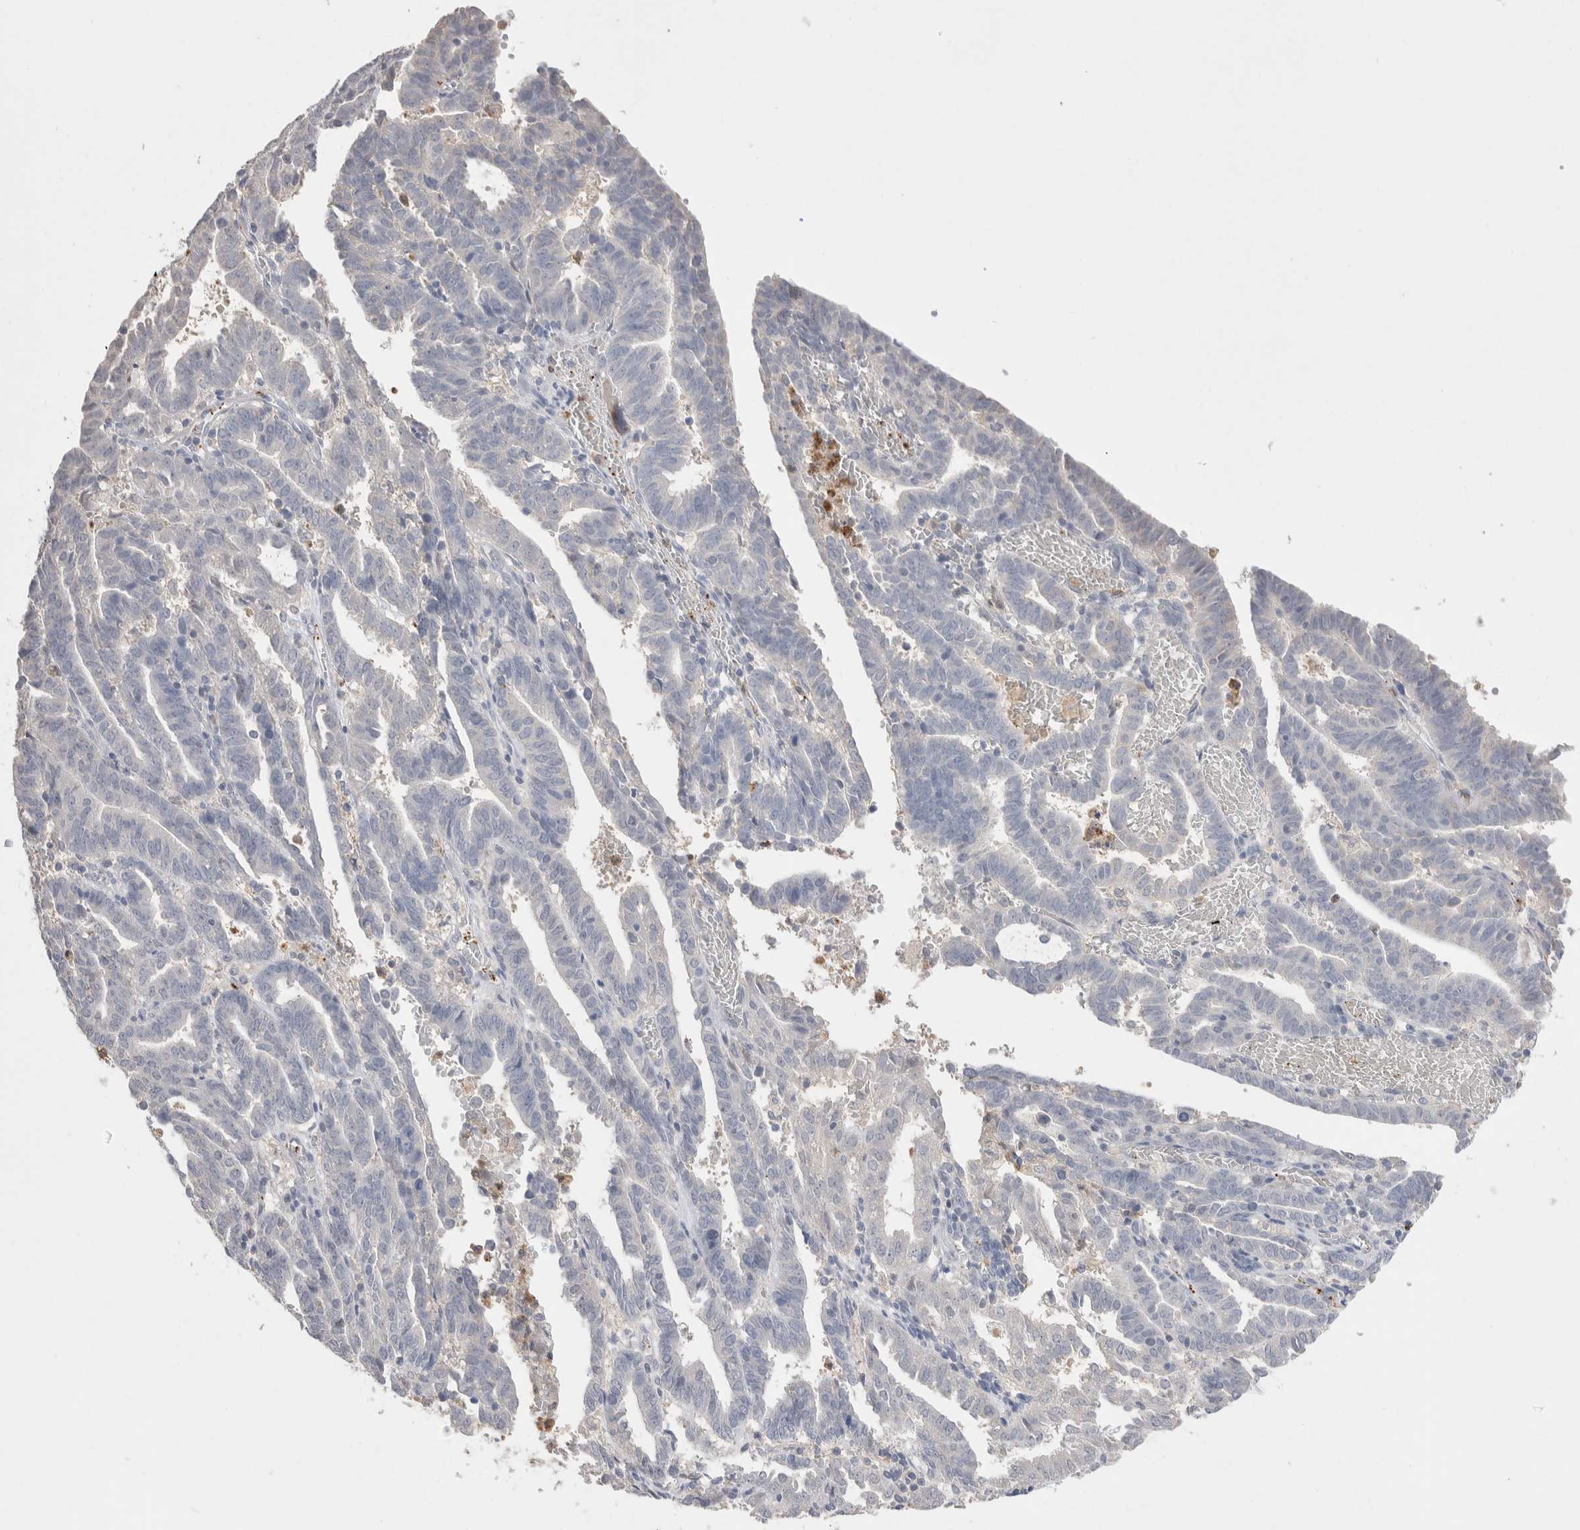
{"staining": {"intensity": "negative", "quantity": "none", "location": "none"}, "tissue": "endometrial cancer", "cell_type": "Tumor cells", "image_type": "cancer", "snomed": [{"axis": "morphology", "description": "Adenocarcinoma, NOS"}, {"axis": "topography", "description": "Uterus"}], "caption": "Tumor cells show no significant protein expression in endometrial adenocarcinoma.", "gene": "FFAR2", "patient": {"sex": "female", "age": 83}}